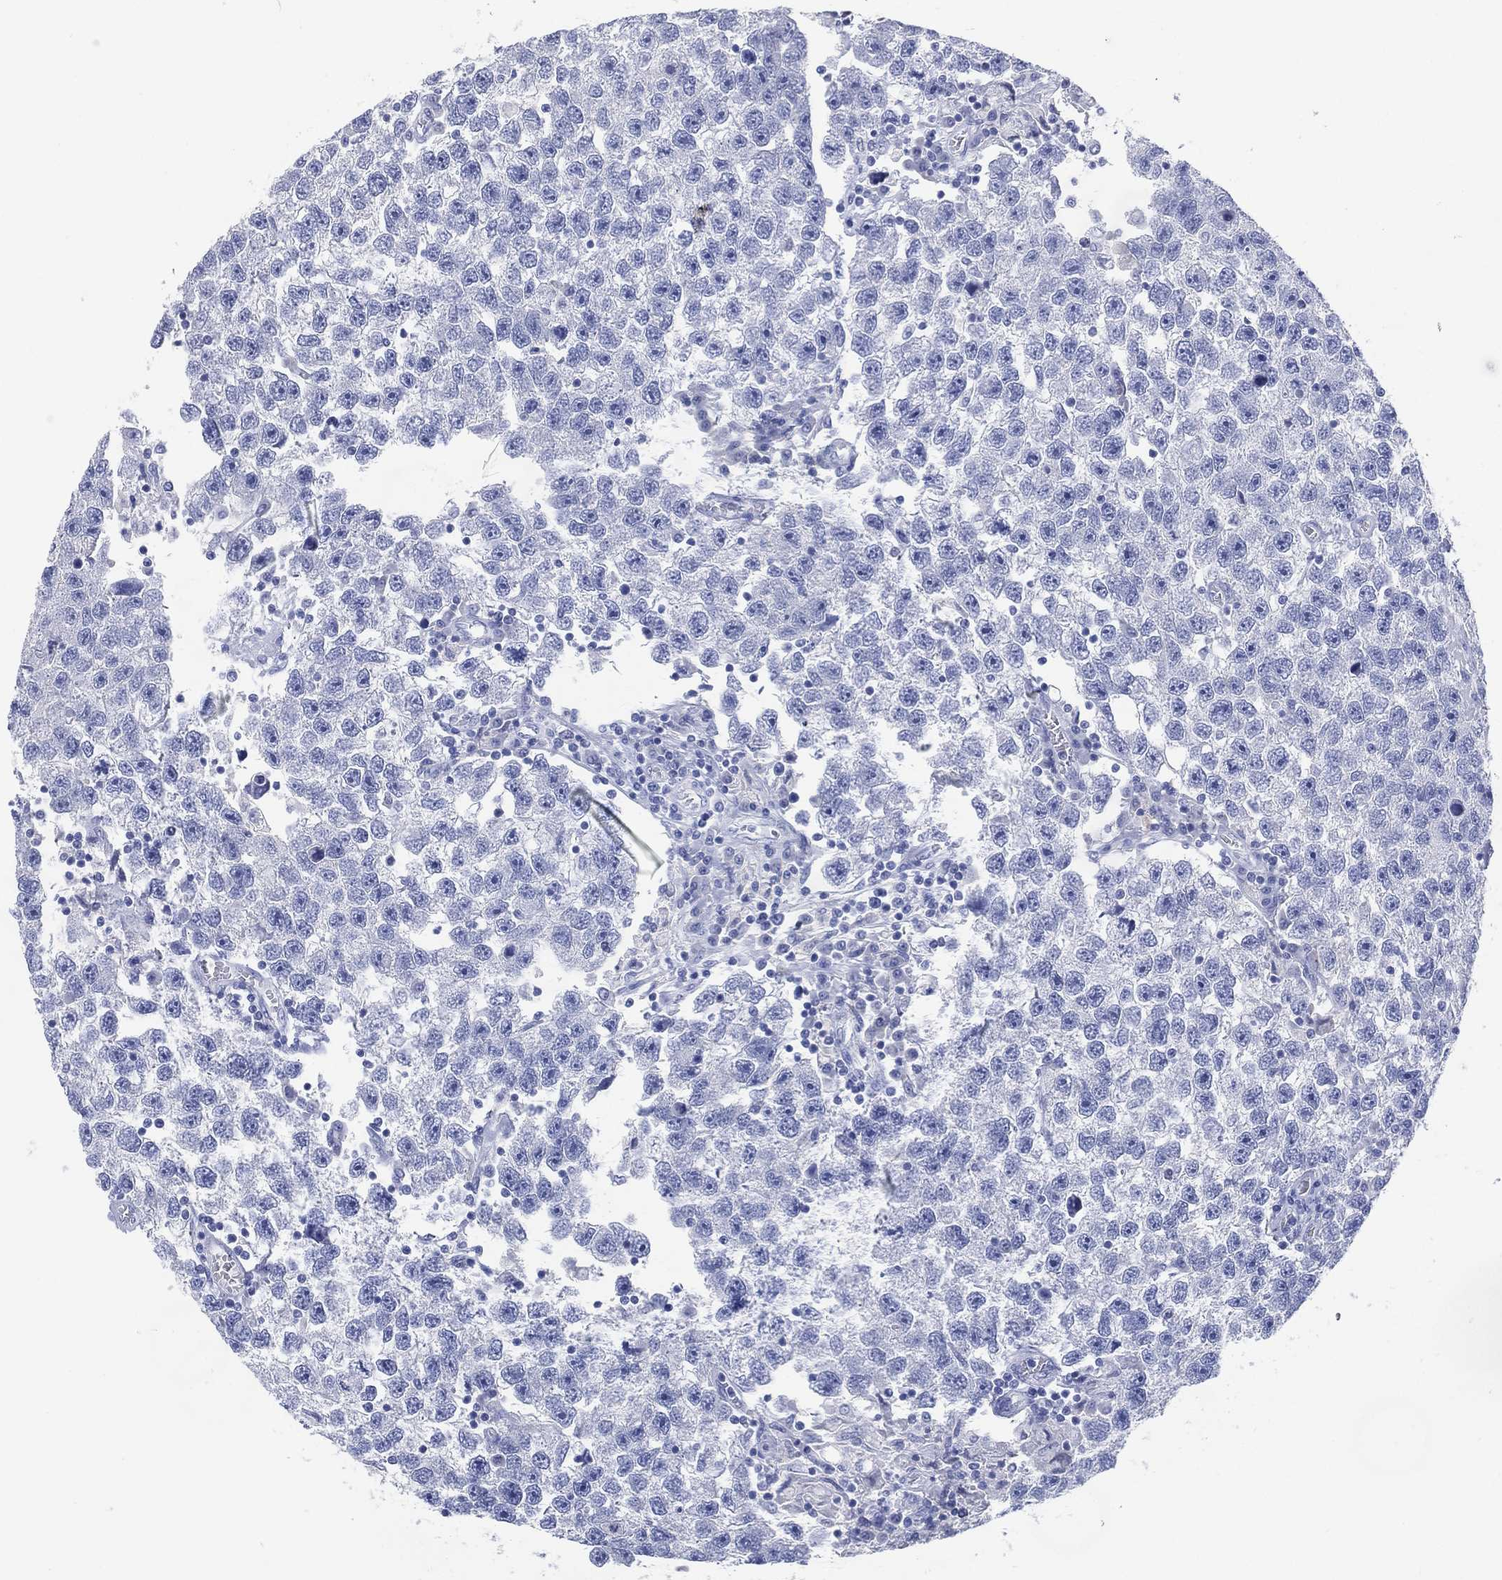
{"staining": {"intensity": "negative", "quantity": "none", "location": "none"}, "tissue": "testis cancer", "cell_type": "Tumor cells", "image_type": "cancer", "snomed": [{"axis": "morphology", "description": "Seminoma, NOS"}, {"axis": "topography", "description": "Testis"}], "caption": "This histopathology image is of testis seminoma stained with IHC to label a protein in brown with the nuclei are counter-stained blue. There is no staining in tumor cells. The staining was performed using DAB (3,3'-diaminobenzidine) to visualize the protein expression in brown, while the nuclei were stained in blue with hematoxylin (Magnification: 20x).", "gene": "FMO1", "patient": {"sex": "male", "age": 26}}